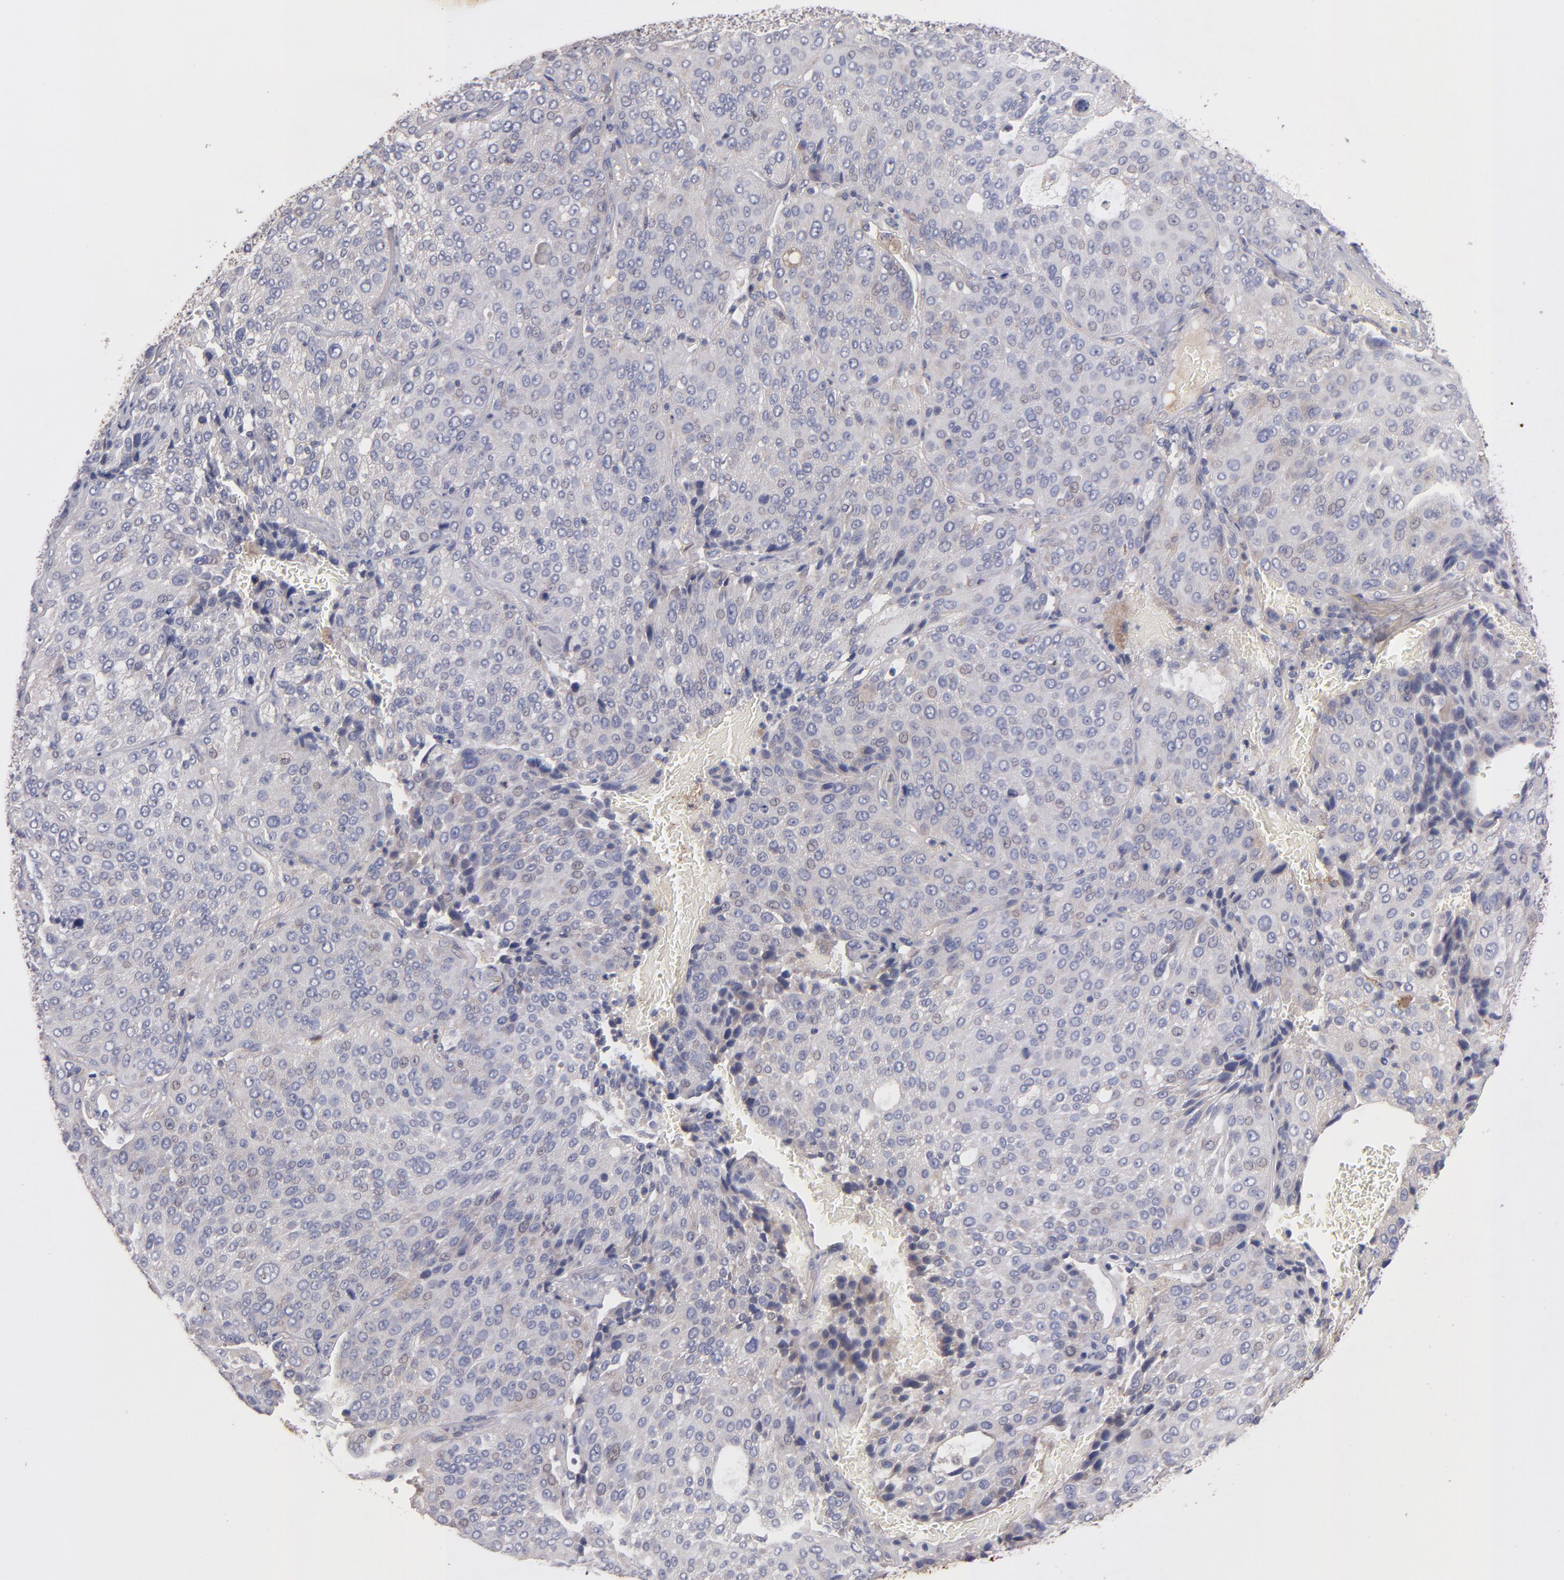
{"staining": {"intensity": "weak", "quantity": "<25%", "location": "cytoplasmic/membranous"}, "tissue": "lung cancer", "cell_type": "Tumor cells", "image_type": "cancer", "snomed": [{"axis": "morphology", "description": "Squamous cell carcinoma, NOS"}, {"axis": "topography", "description": "Lung"}], "caption": "Immunohistochemistry (IHC) micrograph of neoplastic tissue: human lung cancer stained with DAB (3,3'-diaminobenzidine) displays no significant protein staining in tumor cells.", "gene": "DACT1", "patient": {"sex": "male", "age": 54}}